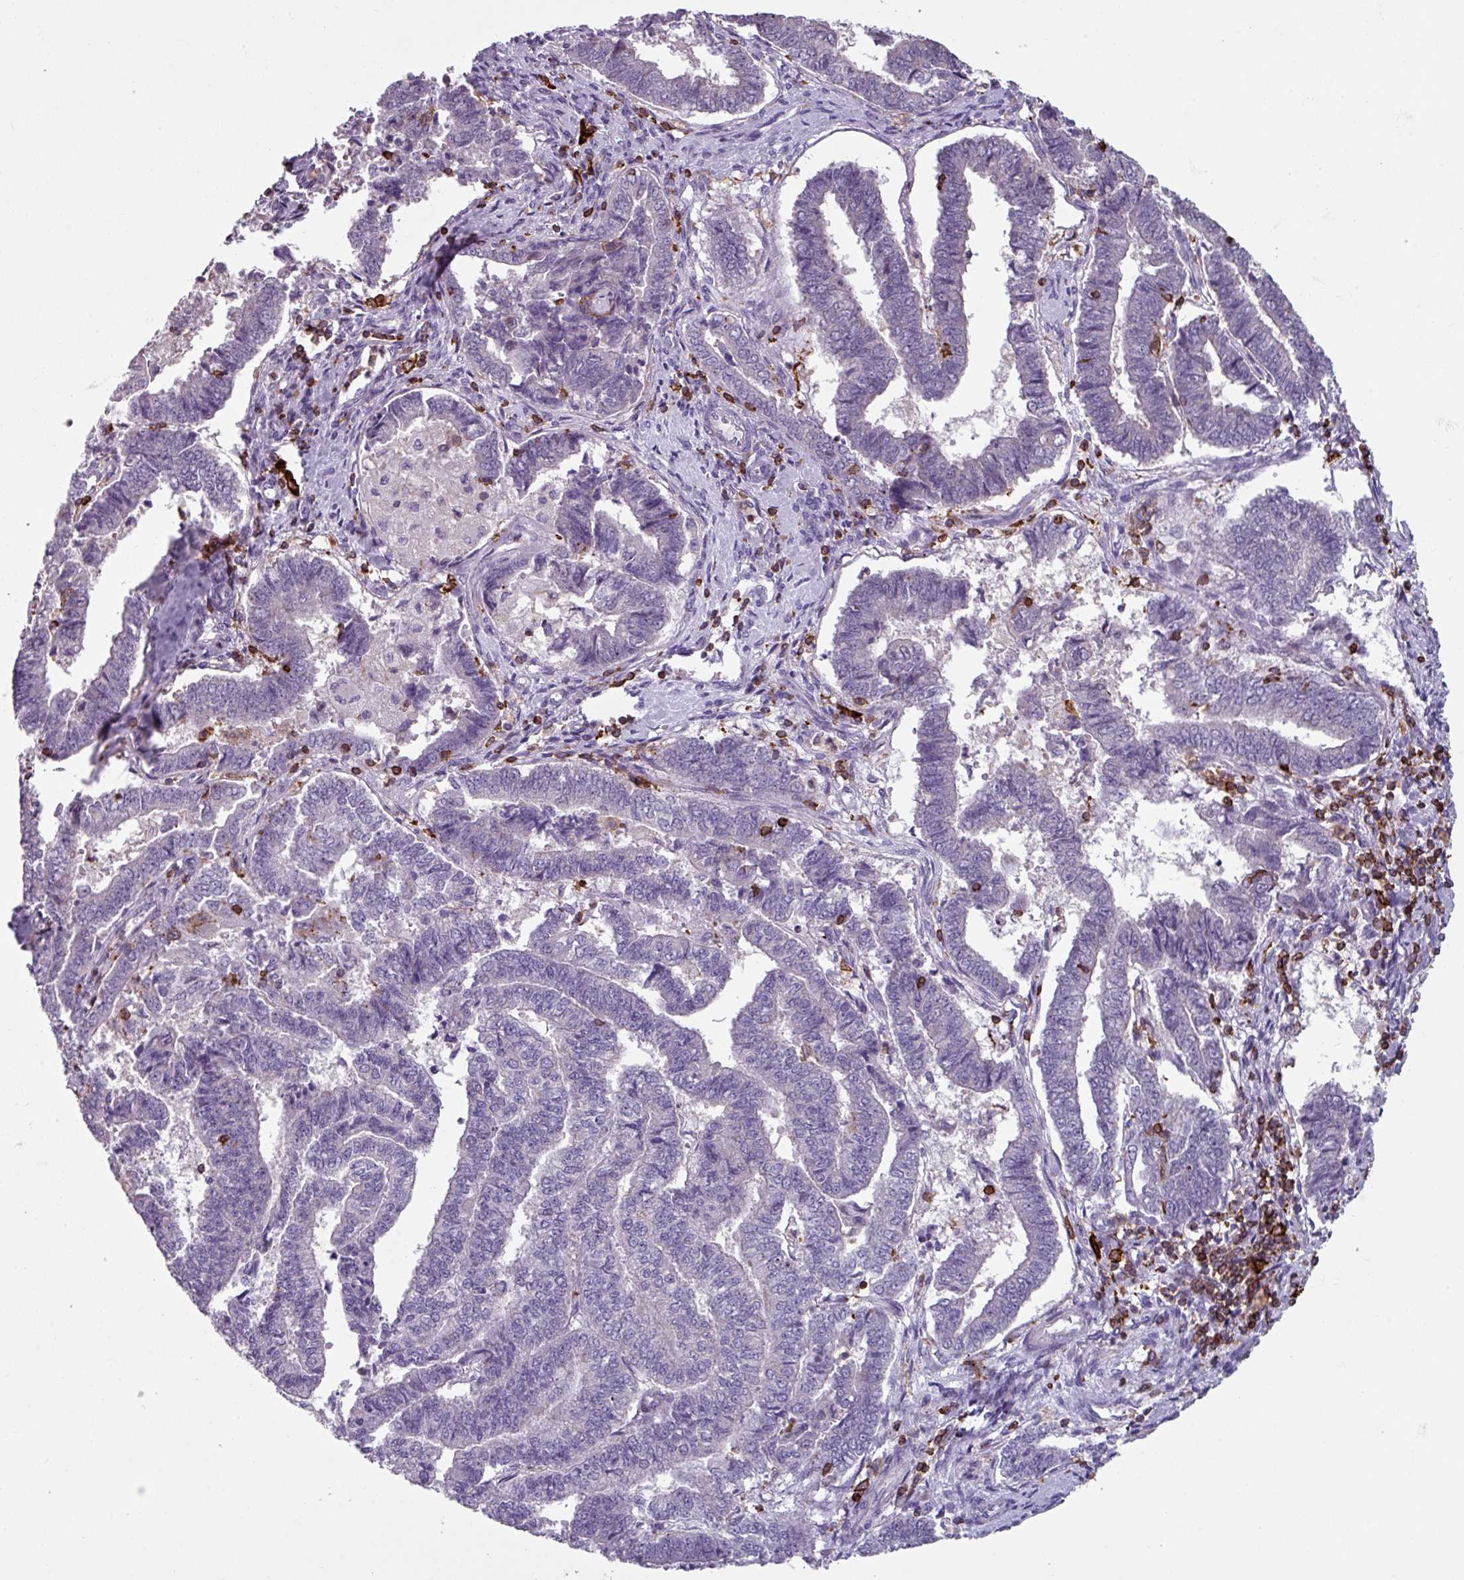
{"staining": {"intensity": "negative", "quantity": "none", "location": "none"}, "tissue": "endometrial cancer", "cell_type": "Tumor cells", "image_type": "cancer", "snomed": [{"axis": "morphology", "description": "Adenocarcinoma, NOS"}, {"axis": "topography", "description": "Endometrium"}], "caption": "Immunohistochemical staining of human adenocarcinoma (endometrial) demonstrates no significant expression in tumor cells. (Stains: DAB immunohistochemistry (IHC) with hematoxylin counter stain, Microscopy: brightfield microscopy at high magnification).", "gene": "NEDD9", "patient": {"sex": "female", "age": 72}}